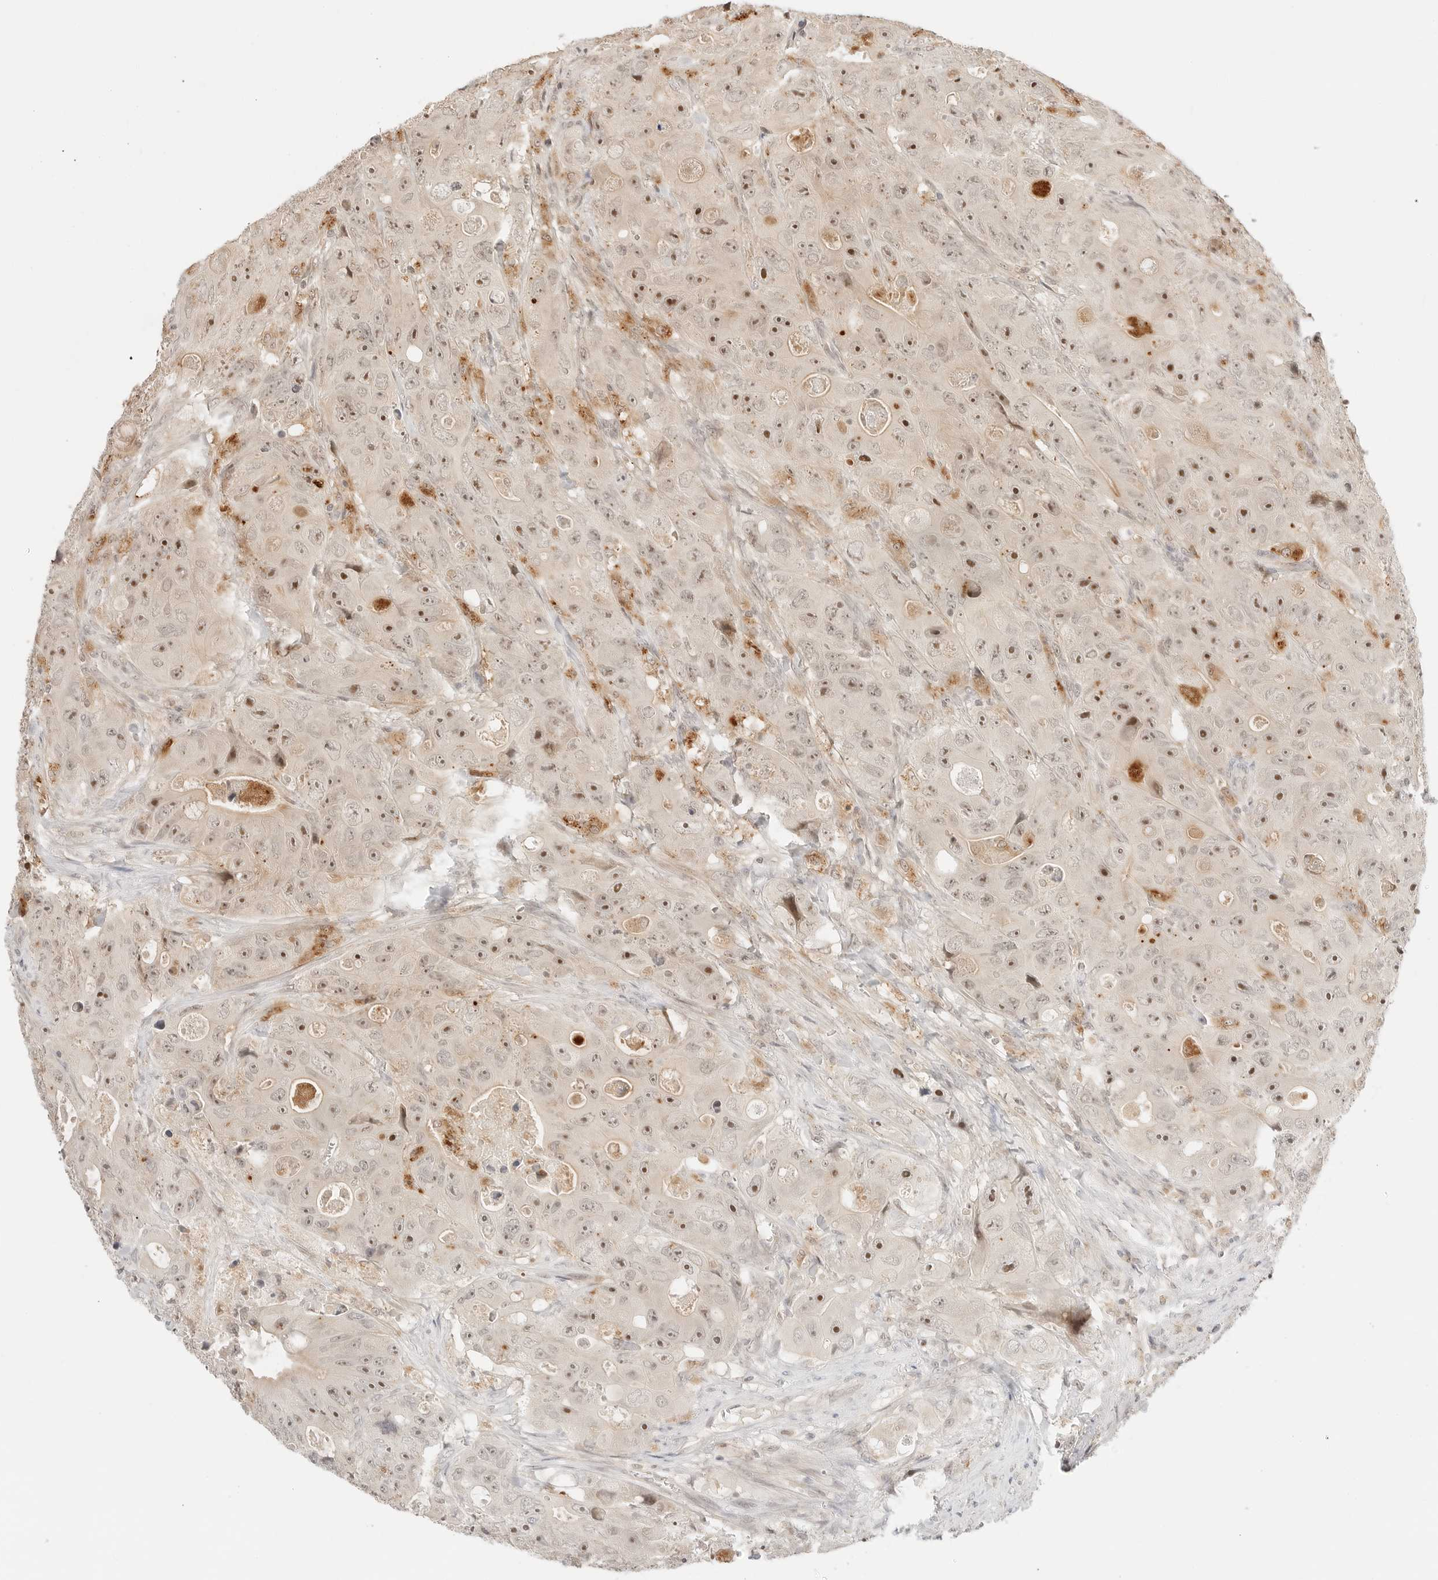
{"staining": {"intensity": "moderate", "quantity": ">75%", "location": "nuclear"}, "tissue": "colorectal cancer", "cell_type": "Tumor cells", "image_type": "cancer", "snomed": [{"axis": "morphology", "description": "Adenocarcinoma, NOS"}, {"axis": "topography", "description": "Colon"}], "caption": "Immunohistochemical staining of human colorectal cancer (adenocarcinoma) displays medium levels of moderate nuclear positivity in about >75% of tumor cells.", "gene": "RPS6KL1", "patient": {"sex": "female", "age": 46}}